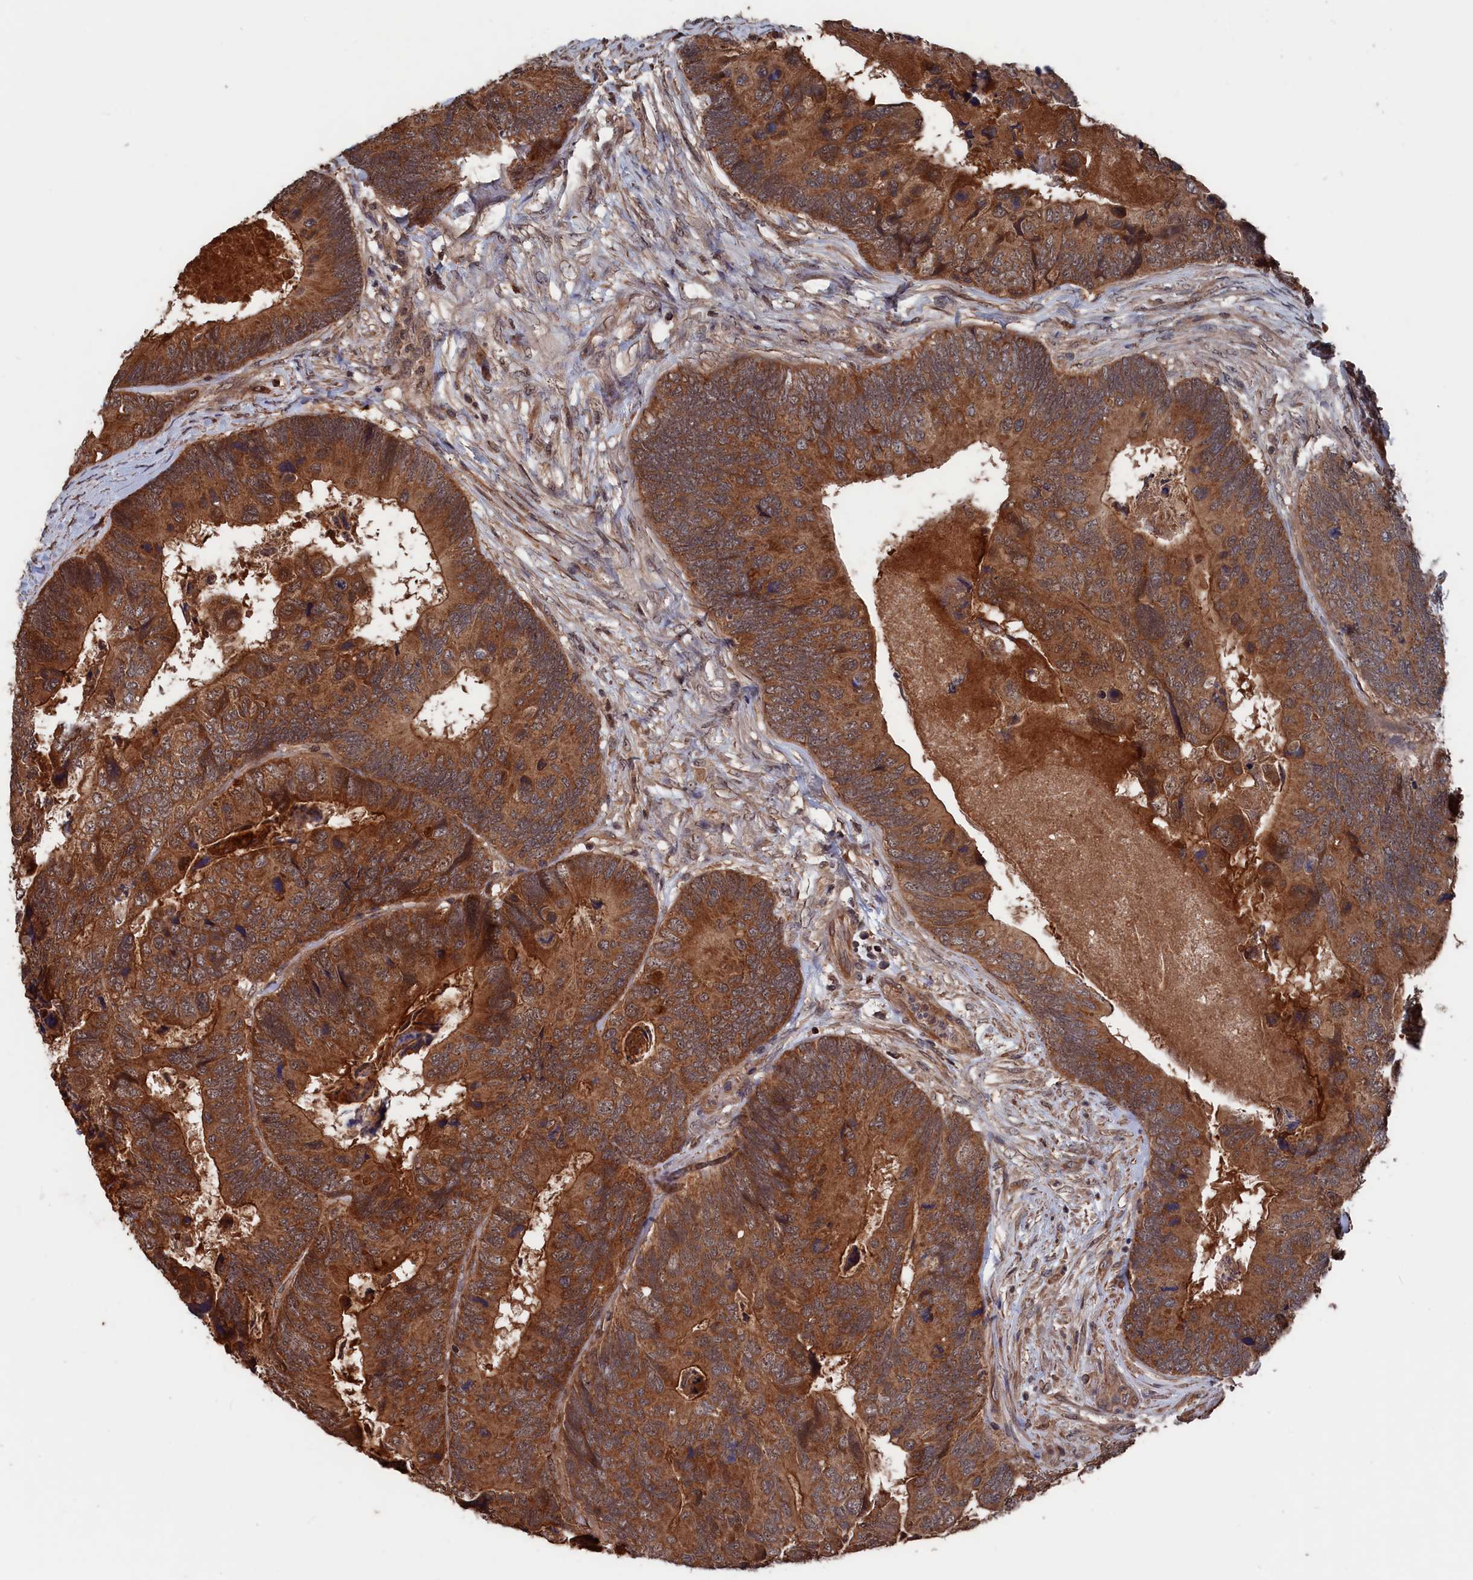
{"staining": {"intensity": "moderate", "quantity": ">75%", "location": "cytoplasmic/membranous"}, "tissue": "colorectal cancer", "cell_type": "Tumor cells", "image_type": "cancer", "snomed": [{"axis": "morphology", "description": "Adenocarcinoma, NOS"}, {"axis": "topography", "description": "Colon"}], "caption": "Colorectal cancer stained with DAB (3,3'-diaminobenzidine) immunohistochemistry (IHC) exhibits medium levels of moderate cytoplasmic/membranous staining in about >75% of tumor cells.", "gene": "PDE12", "patient": {"sex": "female", "age": 67}}